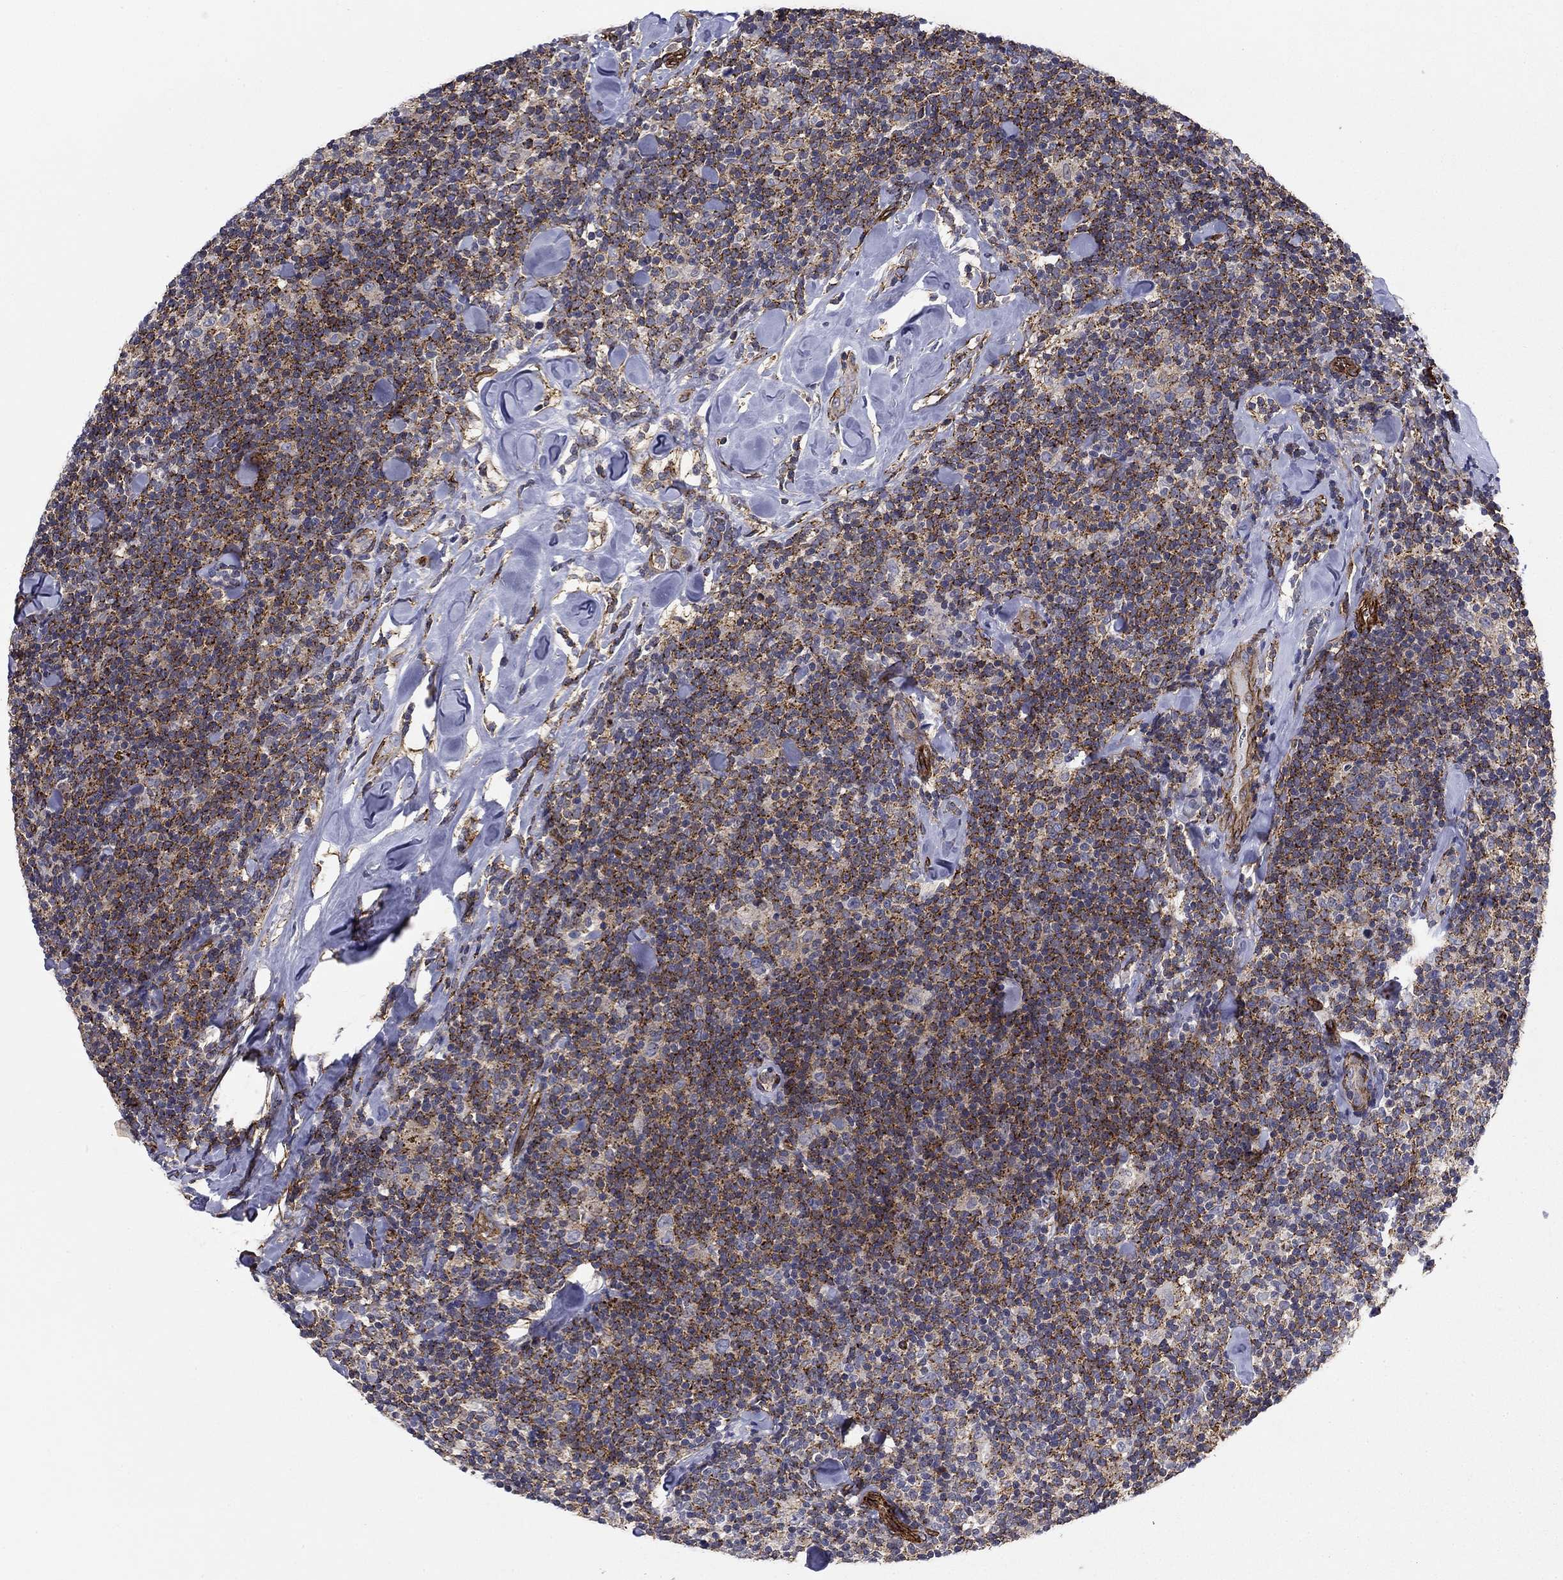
{"staining": {"intensity": "strong", "quantity": "25%-75%", "location": "cytoplasmic/membranous"}, "tissue": "lymphoma", "cell_type": "Tumor cells", "image_type": "cancer", "snomed": [{"axis": "morphology", "description": "Malignant lymphoma, non-Hodgkin's type, Low grade"}, {"axis": "topography", "description": "Lymph node"}], "caption": "Lymphoma tissue displays strong cytoplasmic/membranous expression in approximately 25%-75% of tumor cells, visualized by immunohistochemistry.", "gene": "SYNC", "patient": {"sex": "female", "age": 56}}